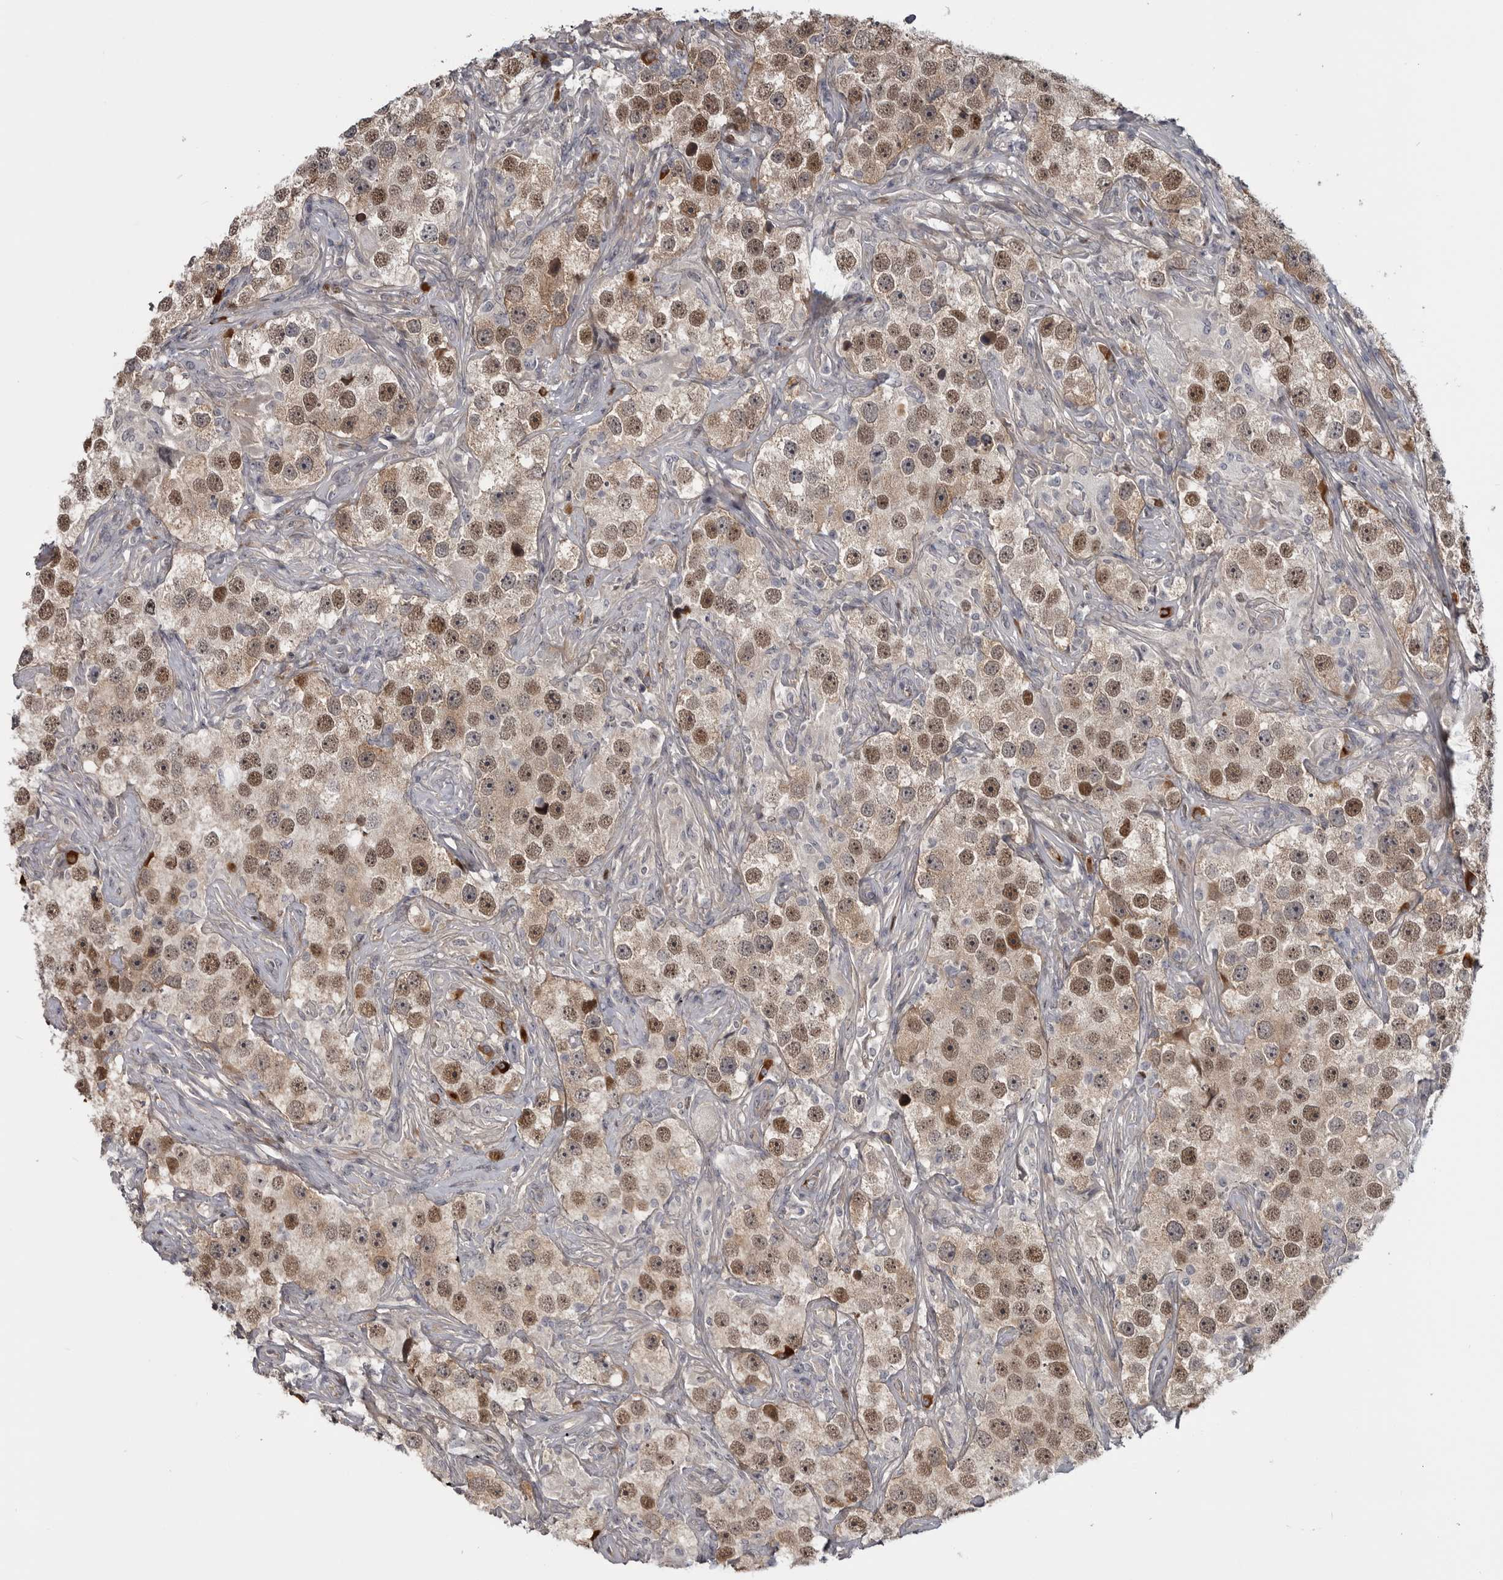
{"staining": {"intensity": "moderate", "quantity": ">75%", "location": "nuclear"}, "tissue": "testis cancer", "cell_type": "Tumor cells", "image_type": "cancer", "snomed": [{"axis": "morphology", "description": "Seminoma, NOS"}, {"axis": "topography", "description": "Testis"}], "caption": "Testis seminoma stained with a brown dye exhibits moderate nuclear positive positivity in approximately >75% of tumor cells.", "gene": "ZNF277", "patient": {"sex": "male", "age": 49}}